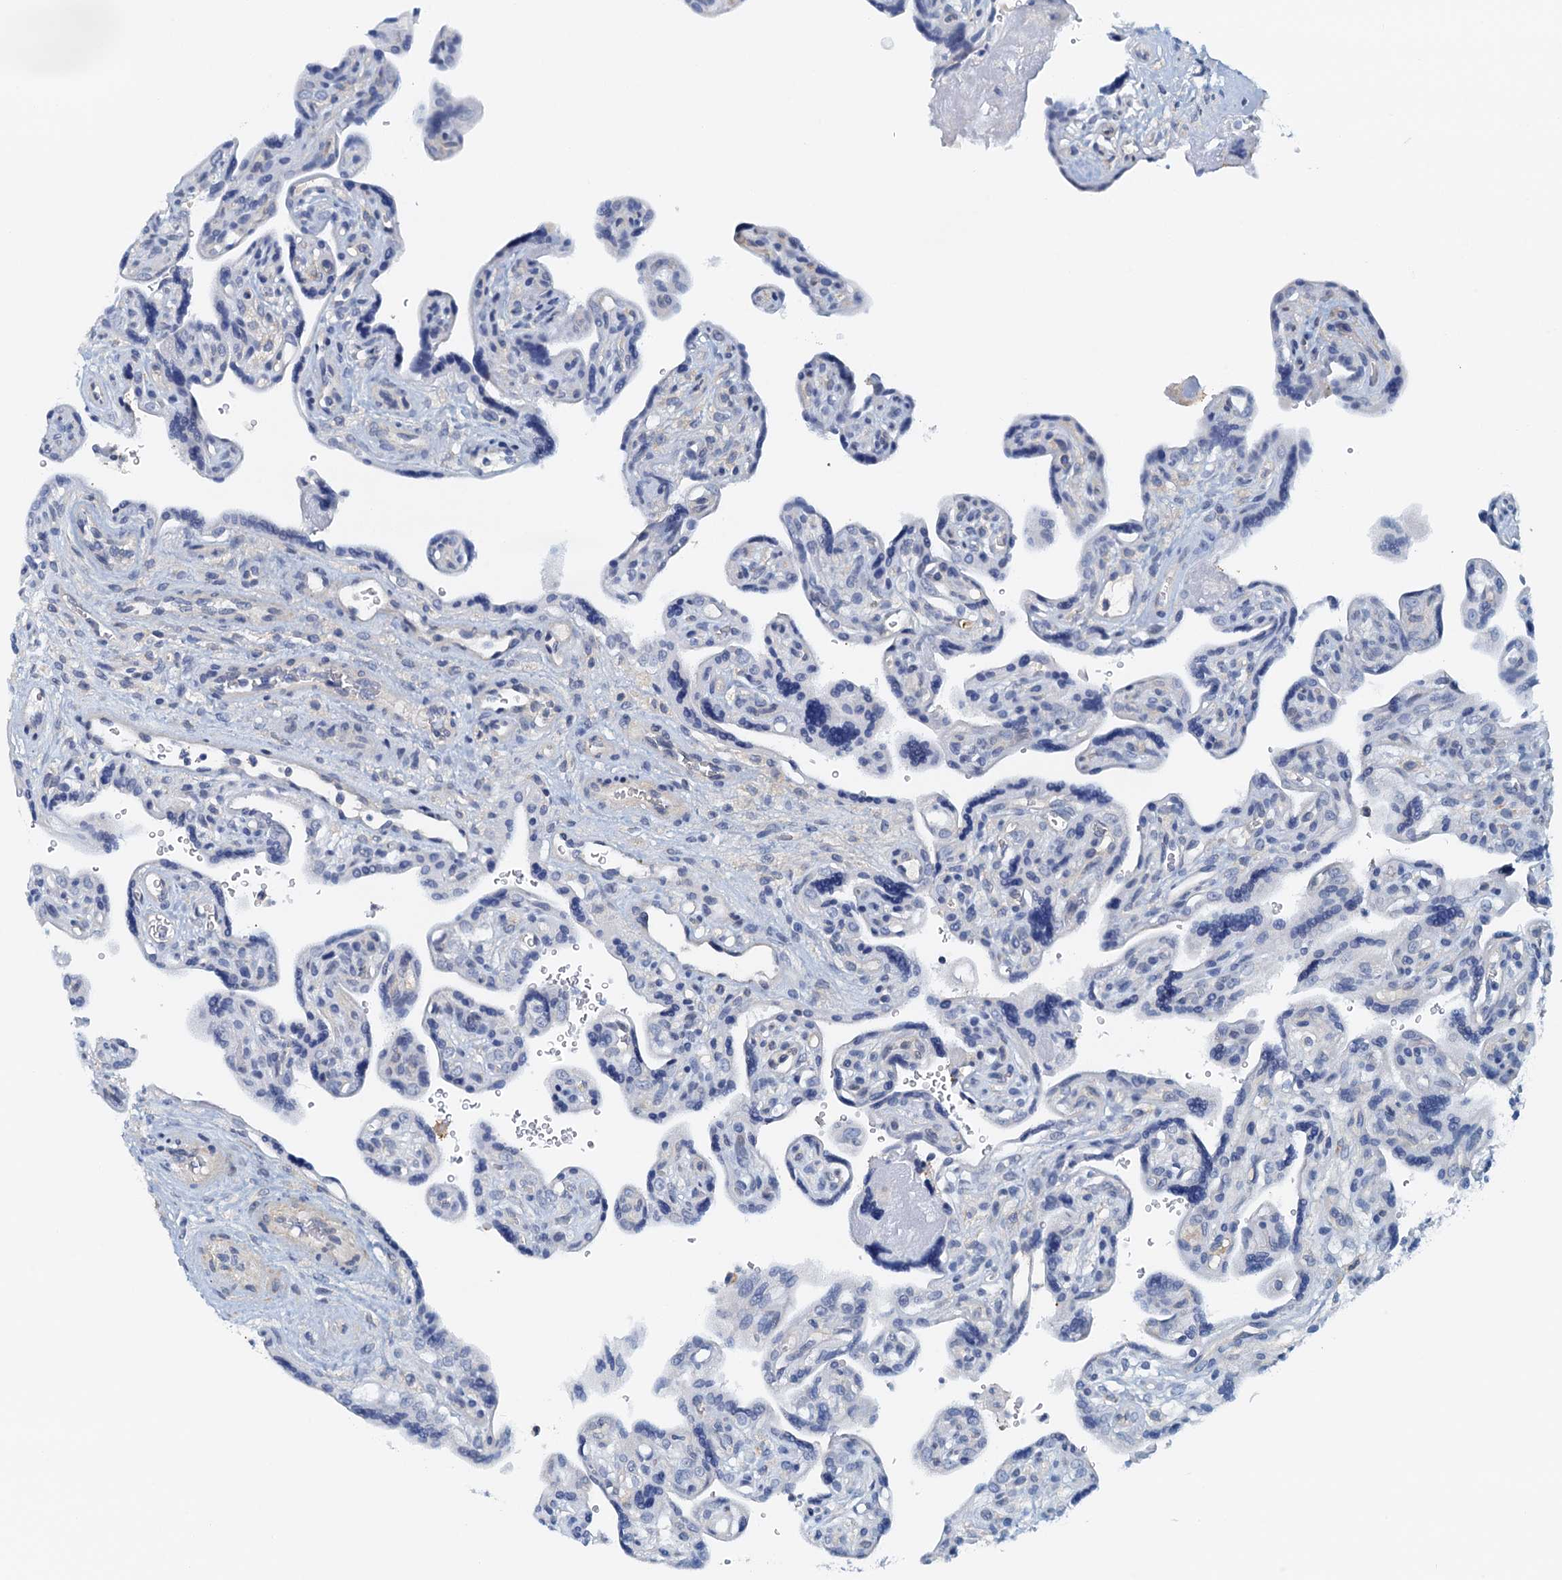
{"staining": {"intensity": "negative", "quantity": "none", "location": "none"}, "tissue": "placenta", "cell_type": "Trophoblastic cells", "image_type": "normal", "snomed": [{"axis": "morphology", "description": "Normal tissue, NOS"}, {"axis": "topography", "description": "Placenta"}], "caption": "IHC histopathology image of normal placenta stained for a protein (brown), which reveals no expression in trophoblastic cells. The staining is performed using DAB (3,3'-diaminobenzidine) brown chromogen with nuclei counter-stained in using hematoxylin.", "gene": "DTD1", "patient": {"sex": "female", "age": 39}}